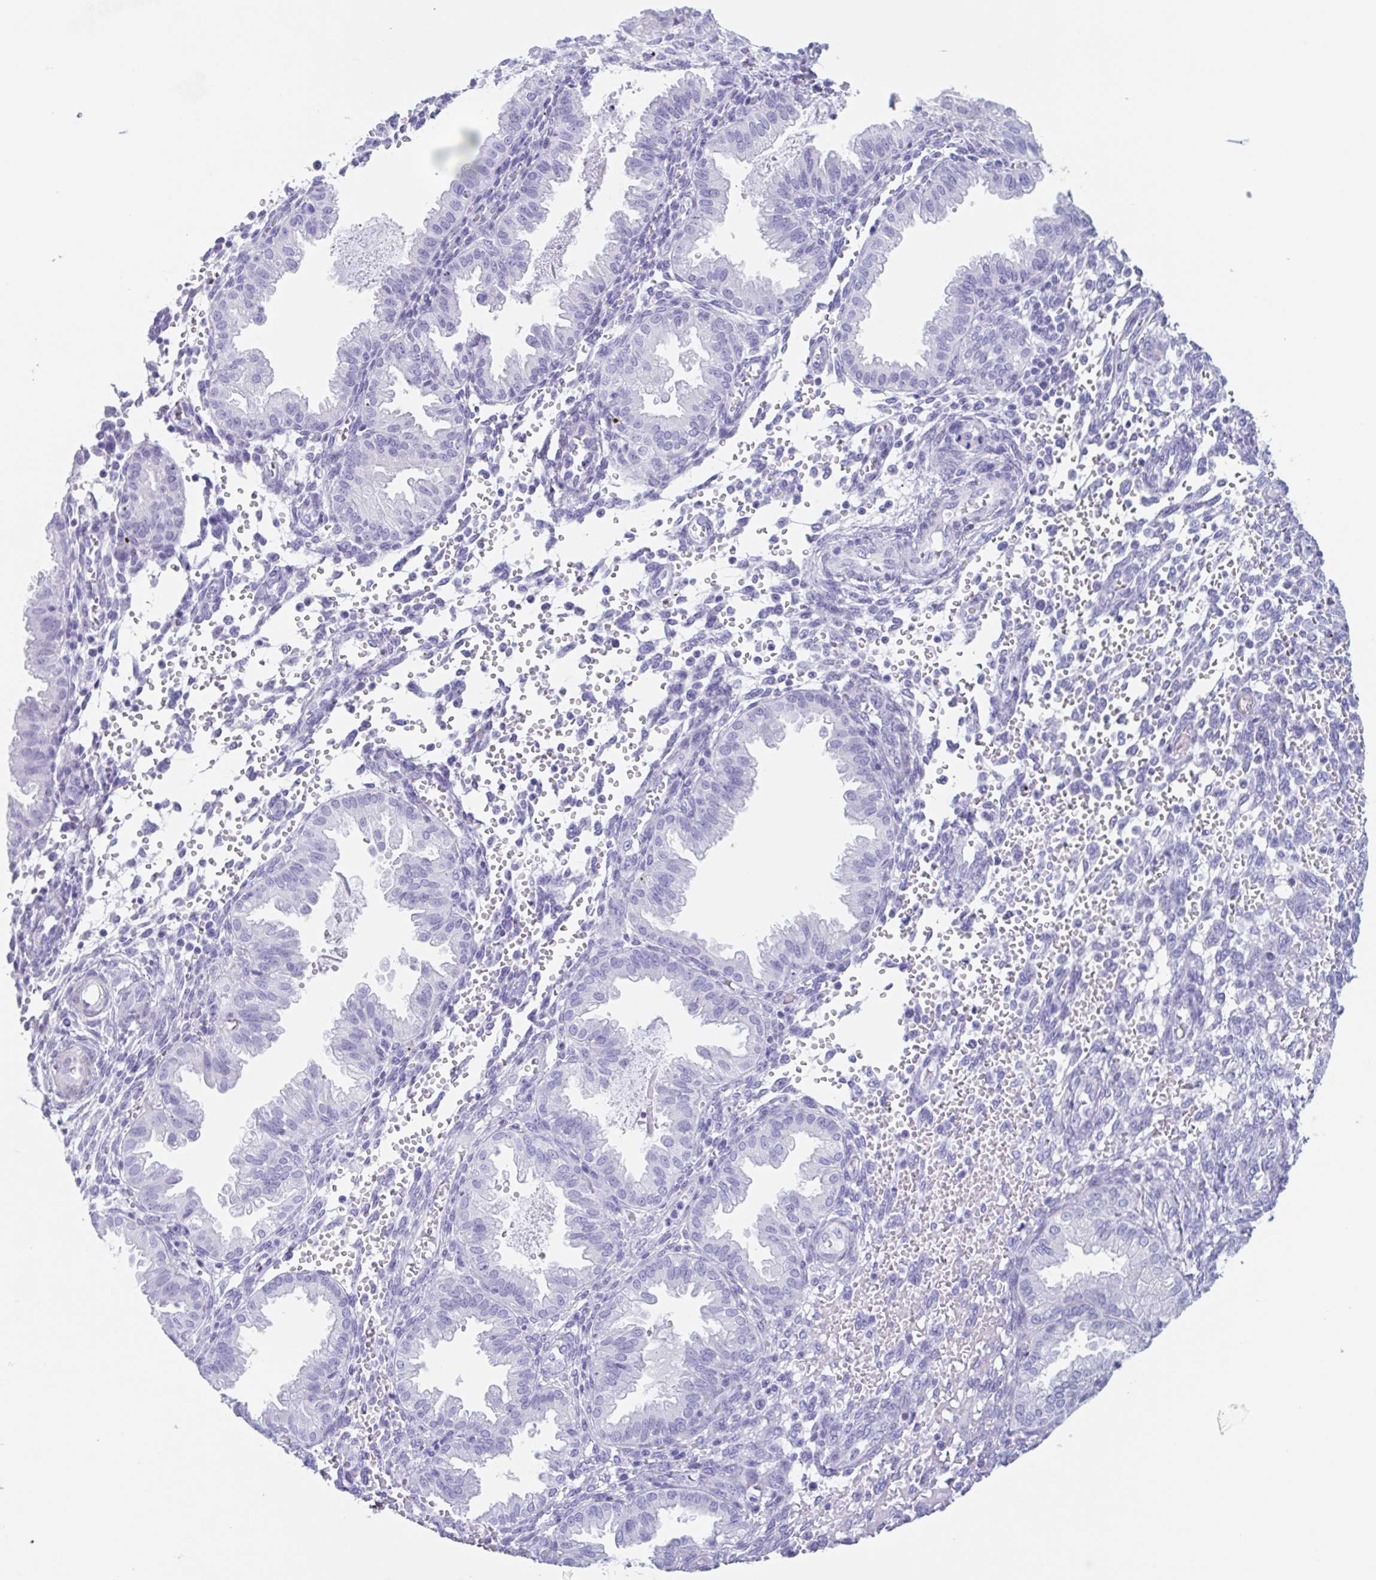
{"staining": {"intensity": "negative", "quantity": "none", "location": "none"}, "tissue": "endometrium", "cell_type": "Cells in endometrial stroma", "image_type": "normal", "snomed": [{"axis": "morphology", "description": "Normal tissue, NOS"}, {"axis": "topography", "description": "Endometrium"}], "caption": "Endometrium stained for a protein using immunohistochemistry shows no staining cells in endometrial stroma.", "gene": "TAS2R41", "patient": {"sex": "female", "age": 33}}